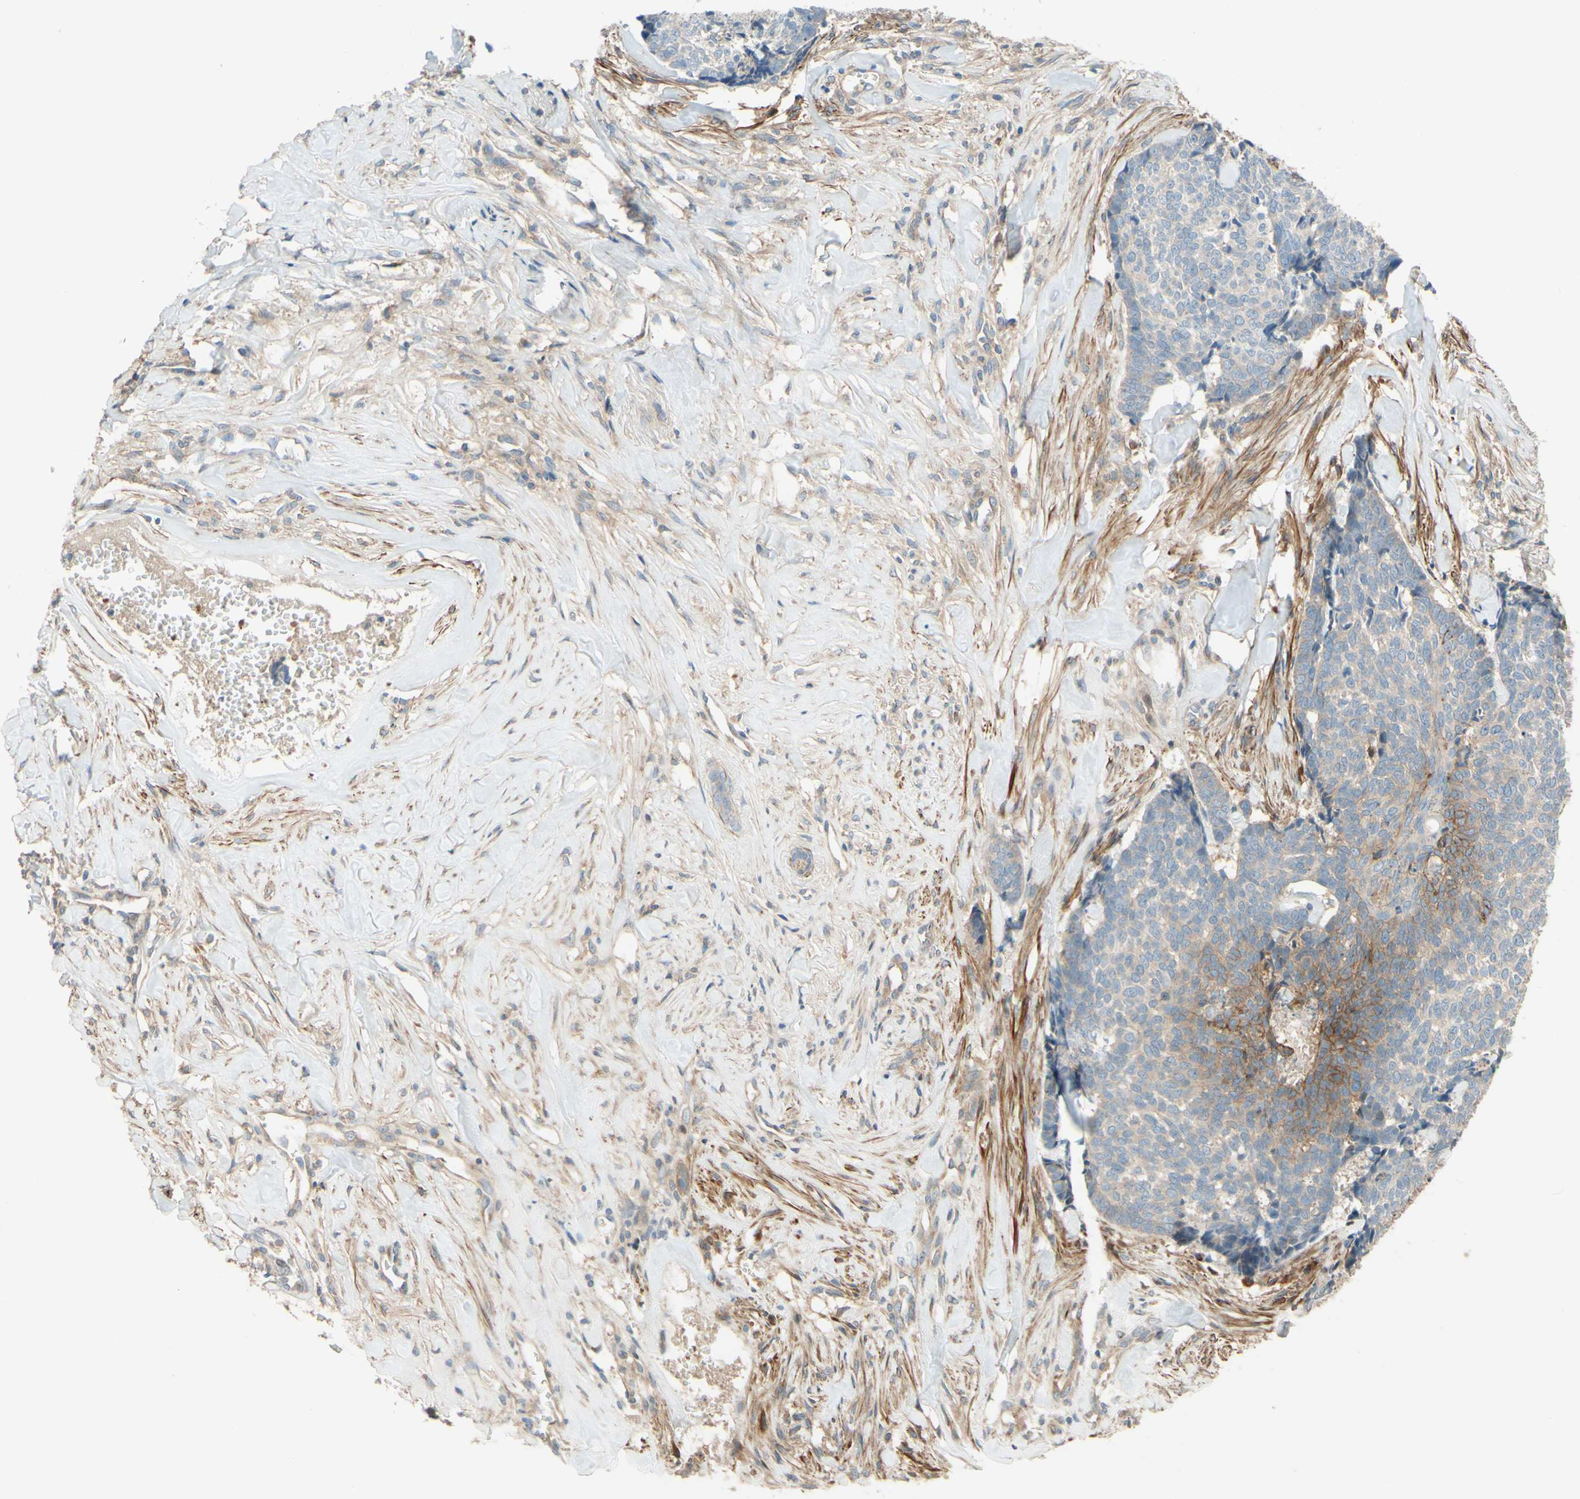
{"staining": {"intensity": "weak", "quantity": "25%-75%", "location": "cytoplasmic/membranous"}, "tissue": "skin cancer", "cell_type": "Tumor cells", "image_type": "cancer", "snomed": [{"axis": "morphology", "description": "Basal cell carcinoma"}, {"axis": "topography", "description": "Skin"}], "caption": "A brown stain labels weak cytoplasmic/membranous positivity of a protein in skin cancer tumor cells. Nuclei are stained in blue.", "gene": "ADAM17", "patient": {"sex": "male", "age": 84}}